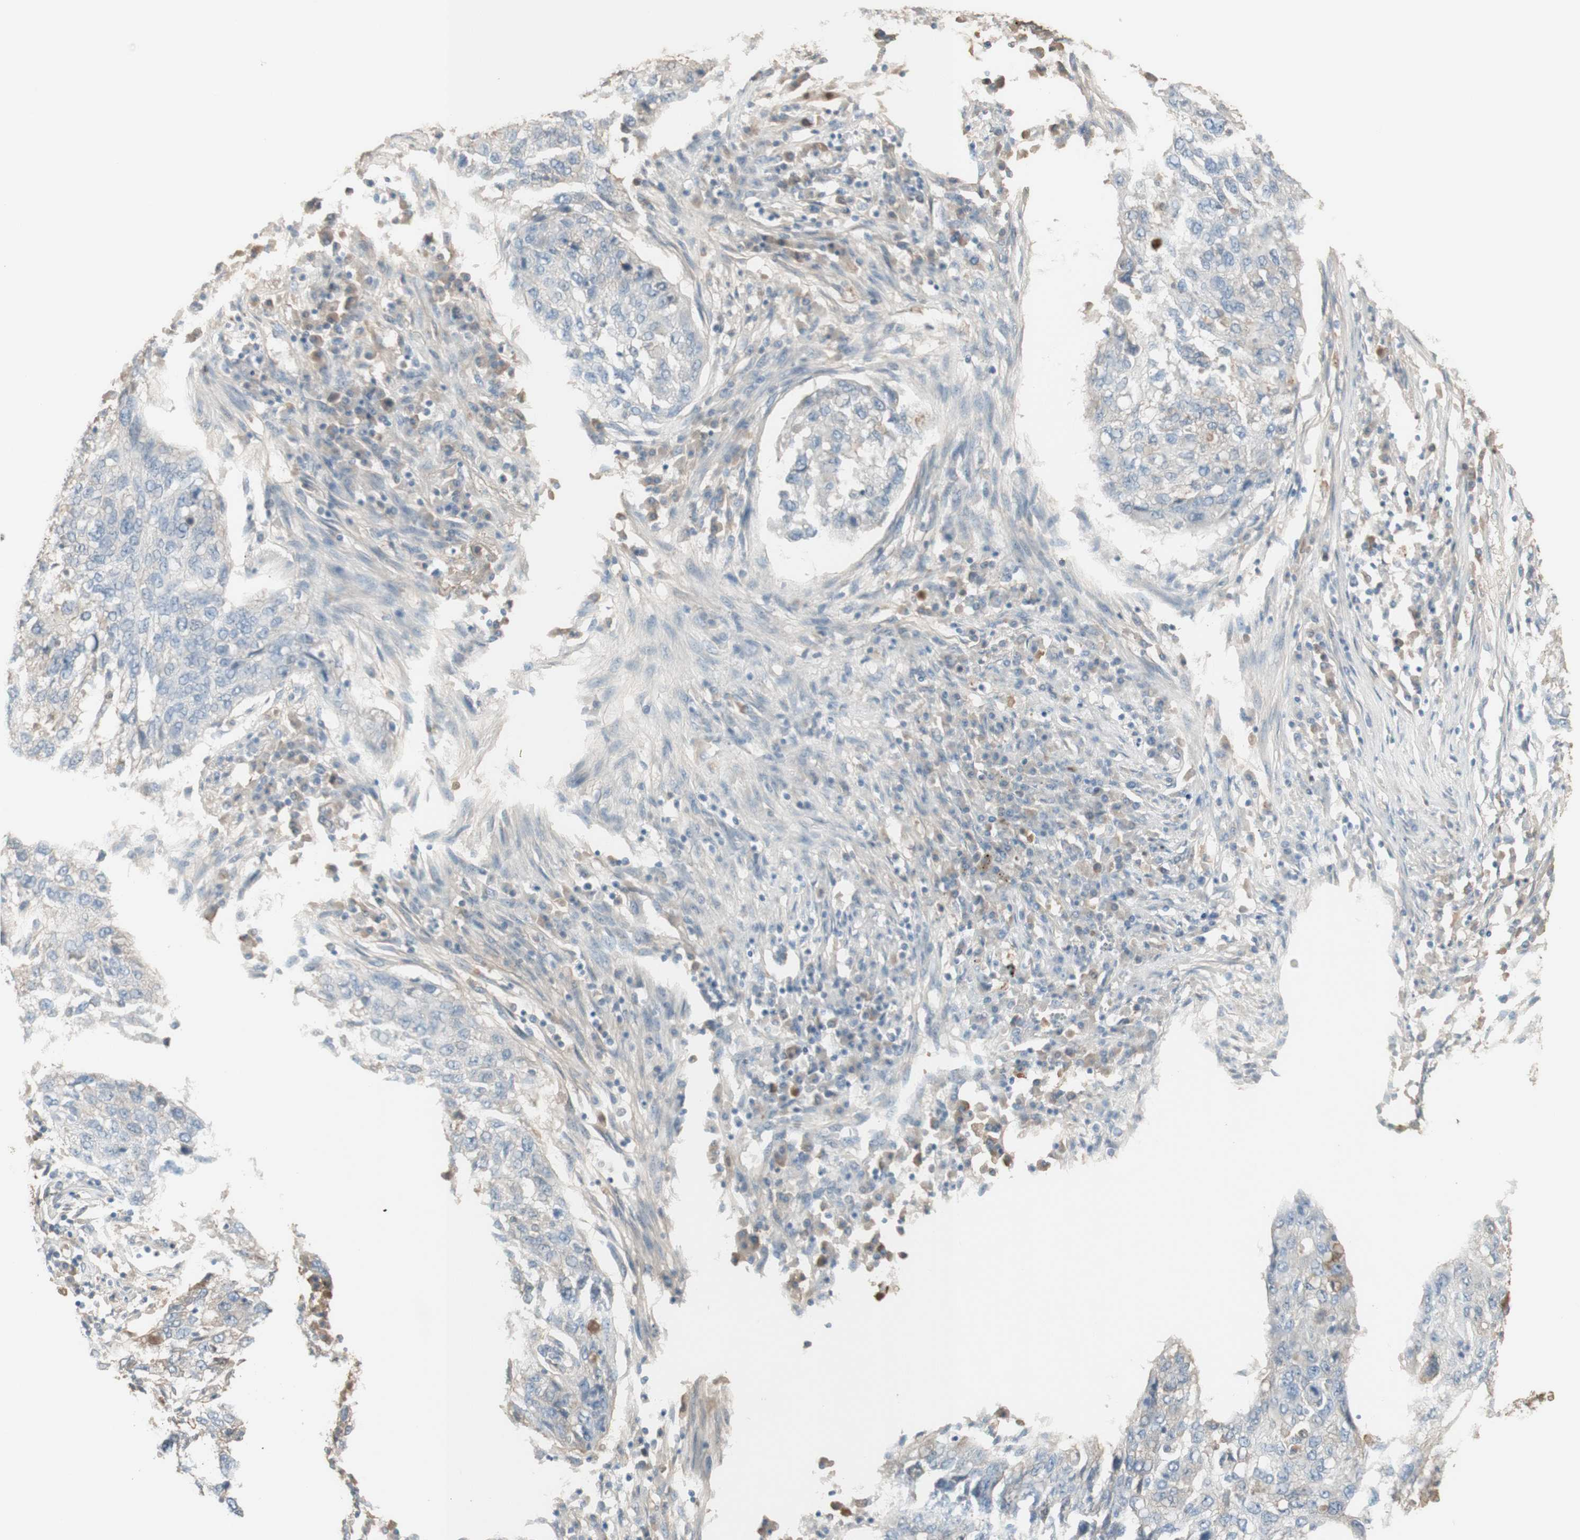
{"staining": {"intensity": "negative", "quantity": "none", "location": "none"}, "tissue": "lung cancer", "cell_type": "Tumor cells", "image_type": "cancer", "snomed": [{"axis": "morphology", "description": "Squamous cell carcinoma, NOS"}, {"axis": "topography", "description": "Lung"}], "caption": "DAB immunohistochemical staining of human lung cancer demonstrates no significant positivity in tumor cells.", "gene": "IFNG", "patient": {"sex": "female", "age": 63}}